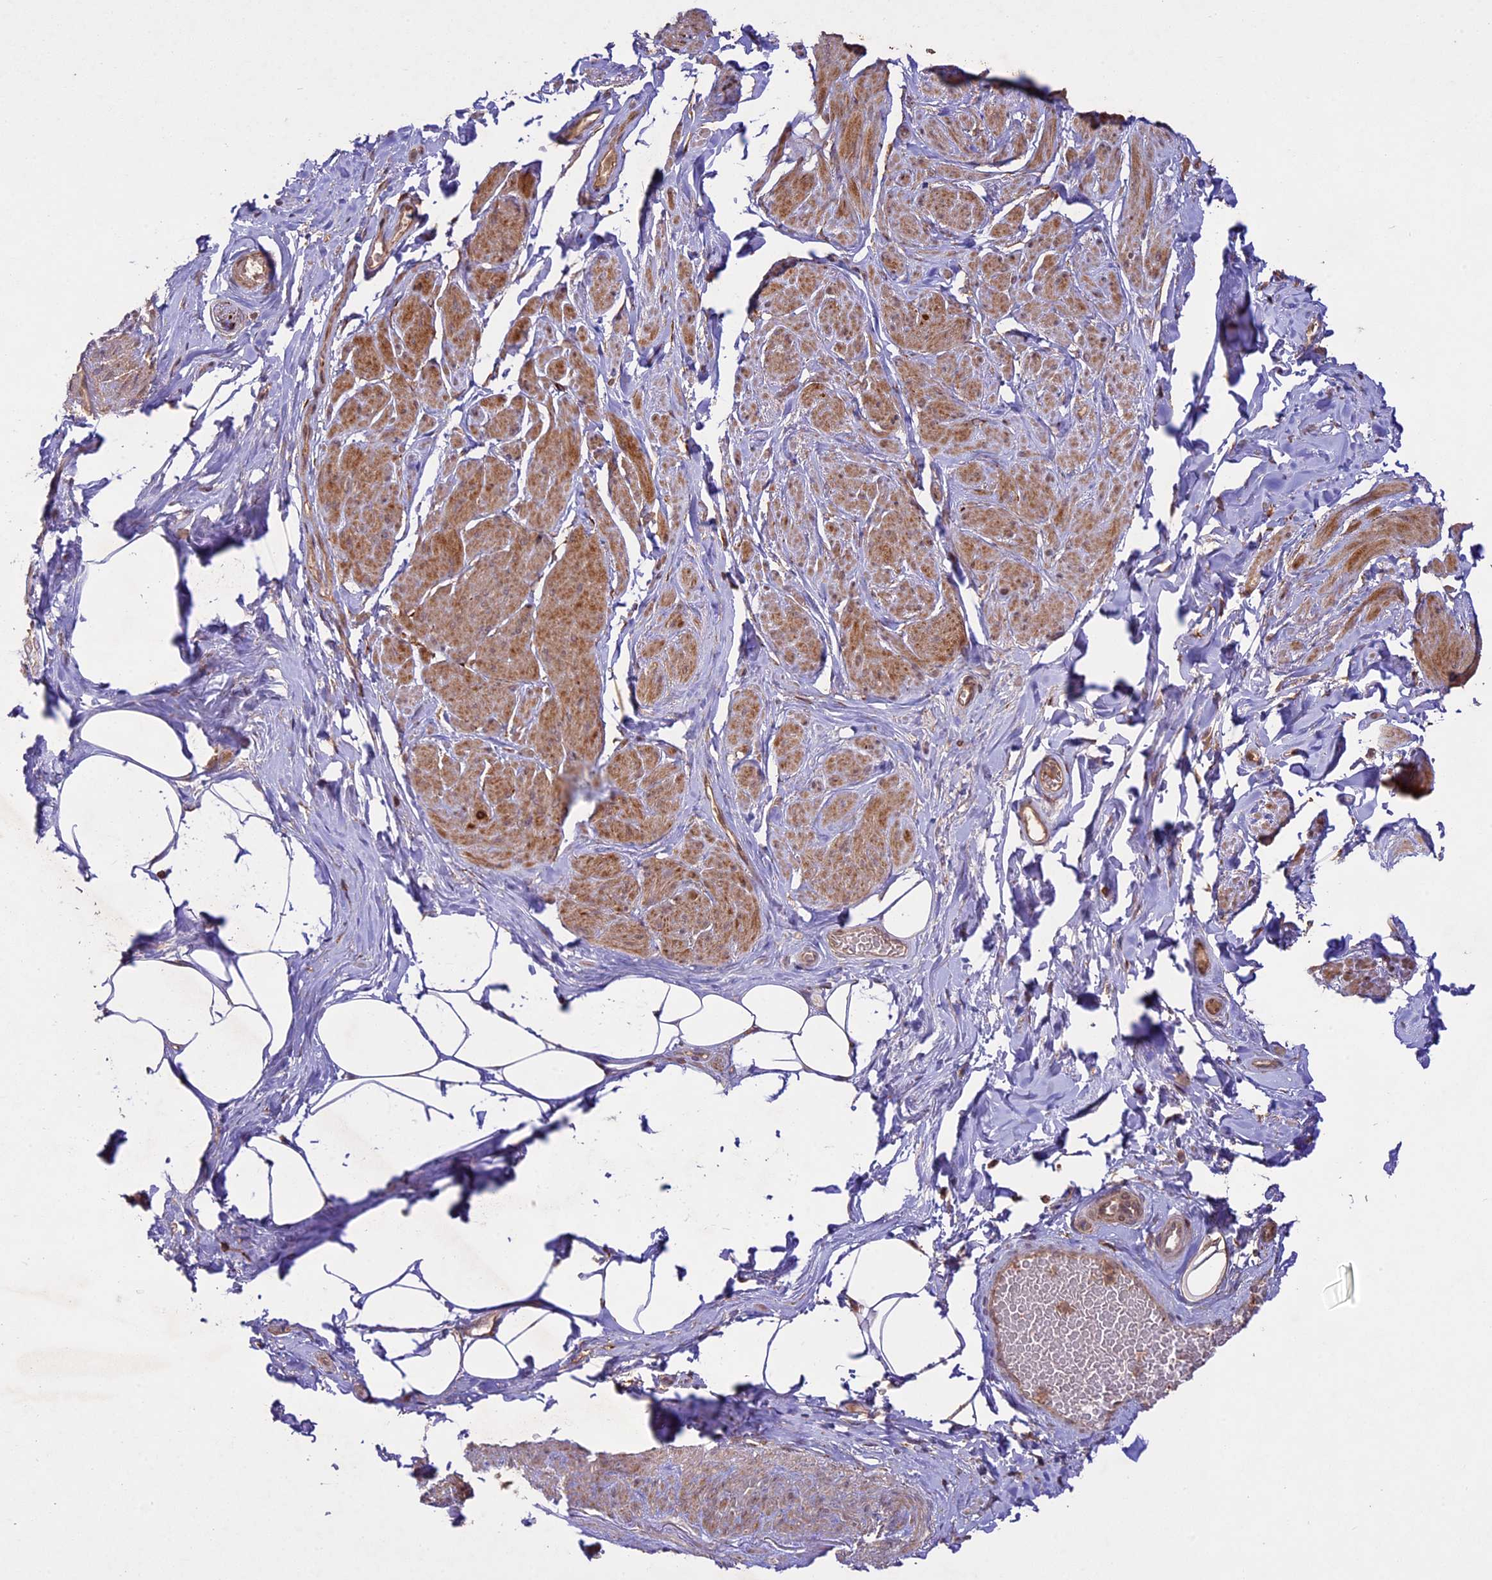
{"staining": {"intensity": "moderate", "quantity": "25%-75%", "location": "cytoplasmic/membranous,nuclear"}, "tissue": "smooth muscle", "cell_type": "Smooth muscle cells", "image_type": "normal", "snomed": [{"axis": "morphology", "description": "Normal tissue, NOS"}, {"axis": "topography", "description": "Smooth muscle"}, {"axis": "topography", "description": "Peripheral nerve tissue"}], "caption": "Protein expression analysis of benign human smooth muscle reveals moderate cytoplasmic/membranous,nuclear positivity in about 25%-75% of smooth muscle cells. (Stains: DAB in brown, nuclei in blue, Microscopy: brightfield microscopy at high magnification).", "gene": "DGKH", "patient": {"sex": "male", "age": 69}}